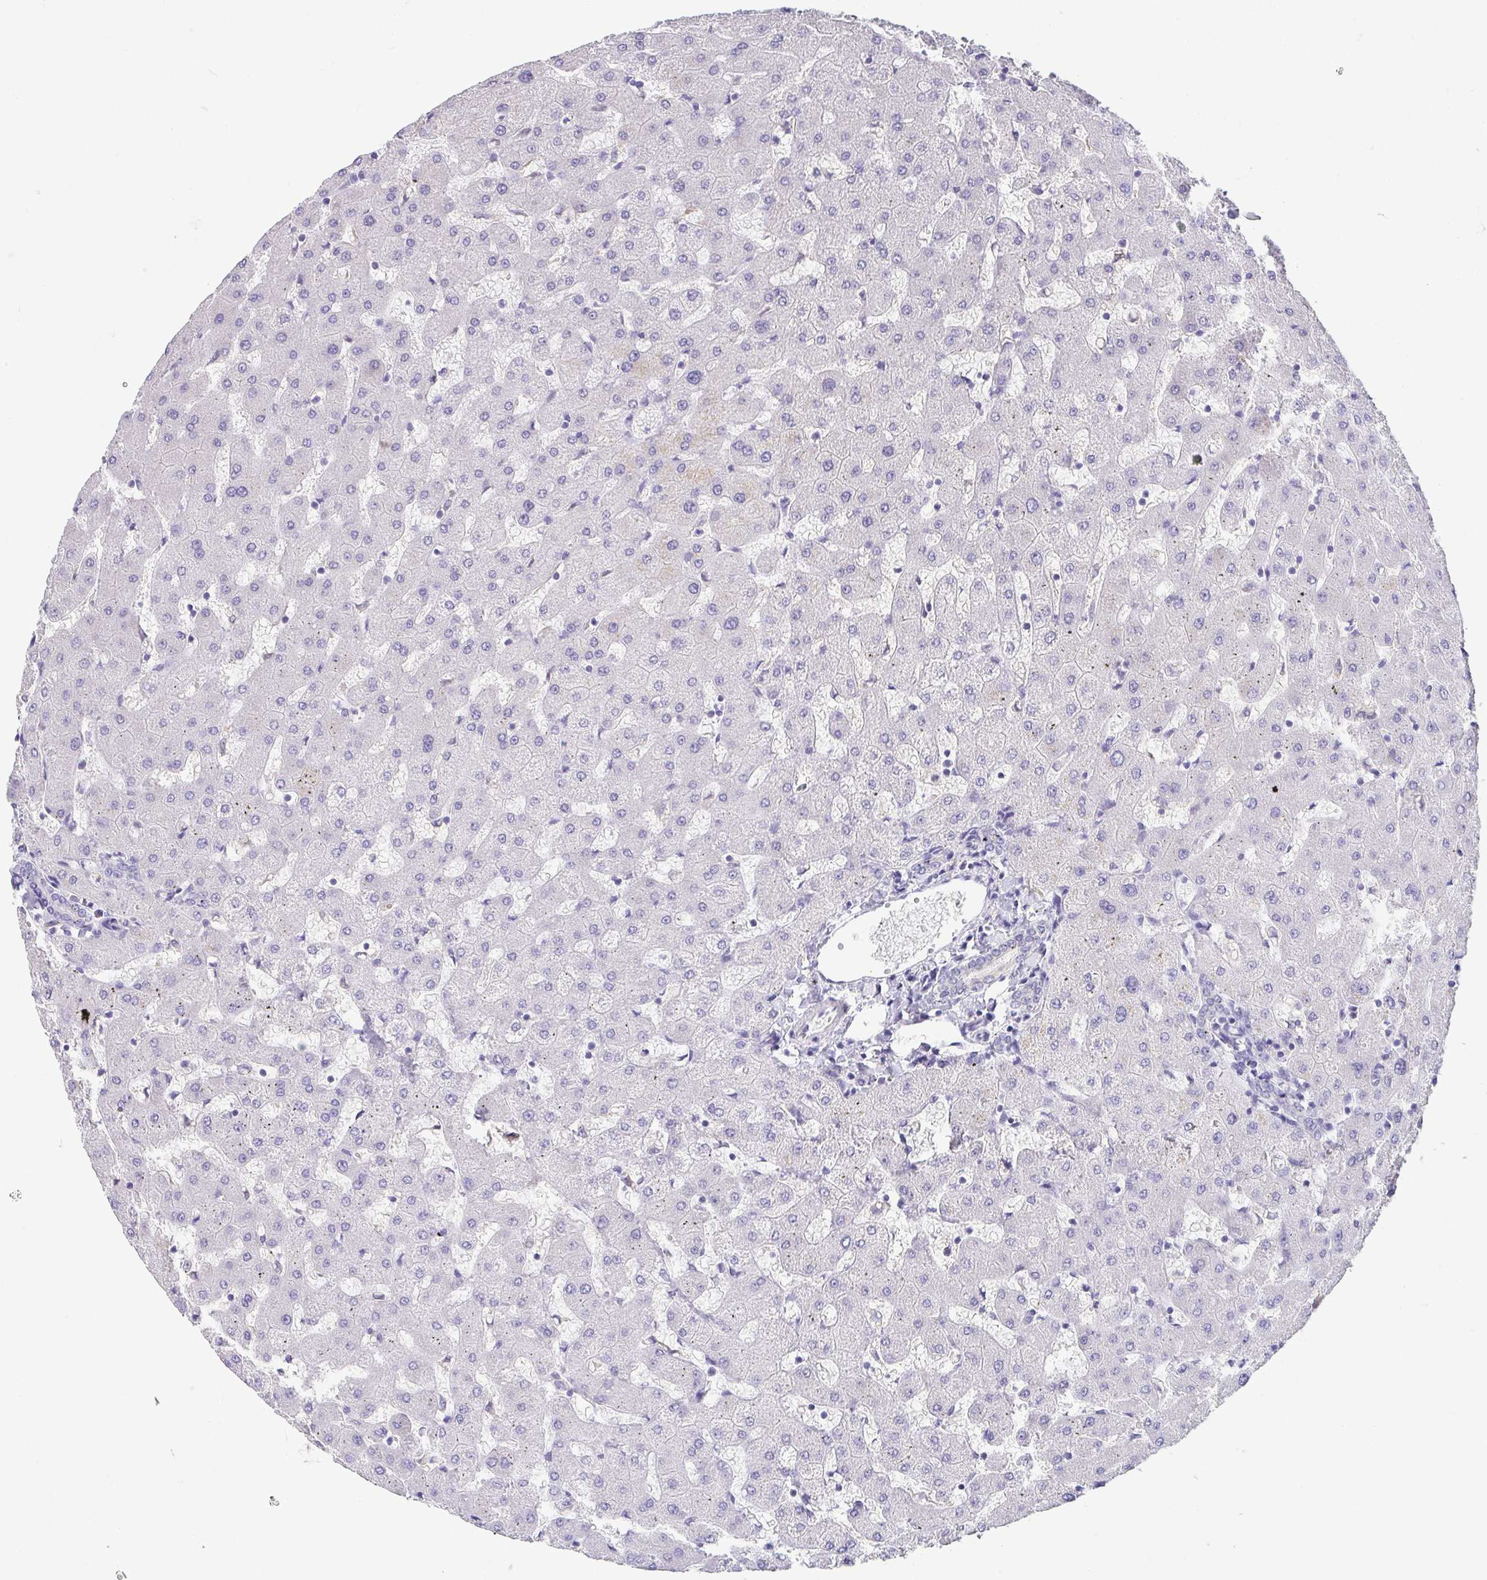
{"staining": {"intensity": "negative", "quantity": "none", "location": "none"}, "tissue": "liver", "cell_type": "Cholangiocytes", "image_type": "normal", "snomed": [{"axis": "morphology", "description": "Normal tissue, NOS"}, {"axis": "topography", "description": "Liver"}], "caption": "This is an IHC photomicrograph of unremarkable human liver. There is no positivity in cholangiocytes.", "gene": "FABP3", "patient": {"sex": "female", "age": 63}}